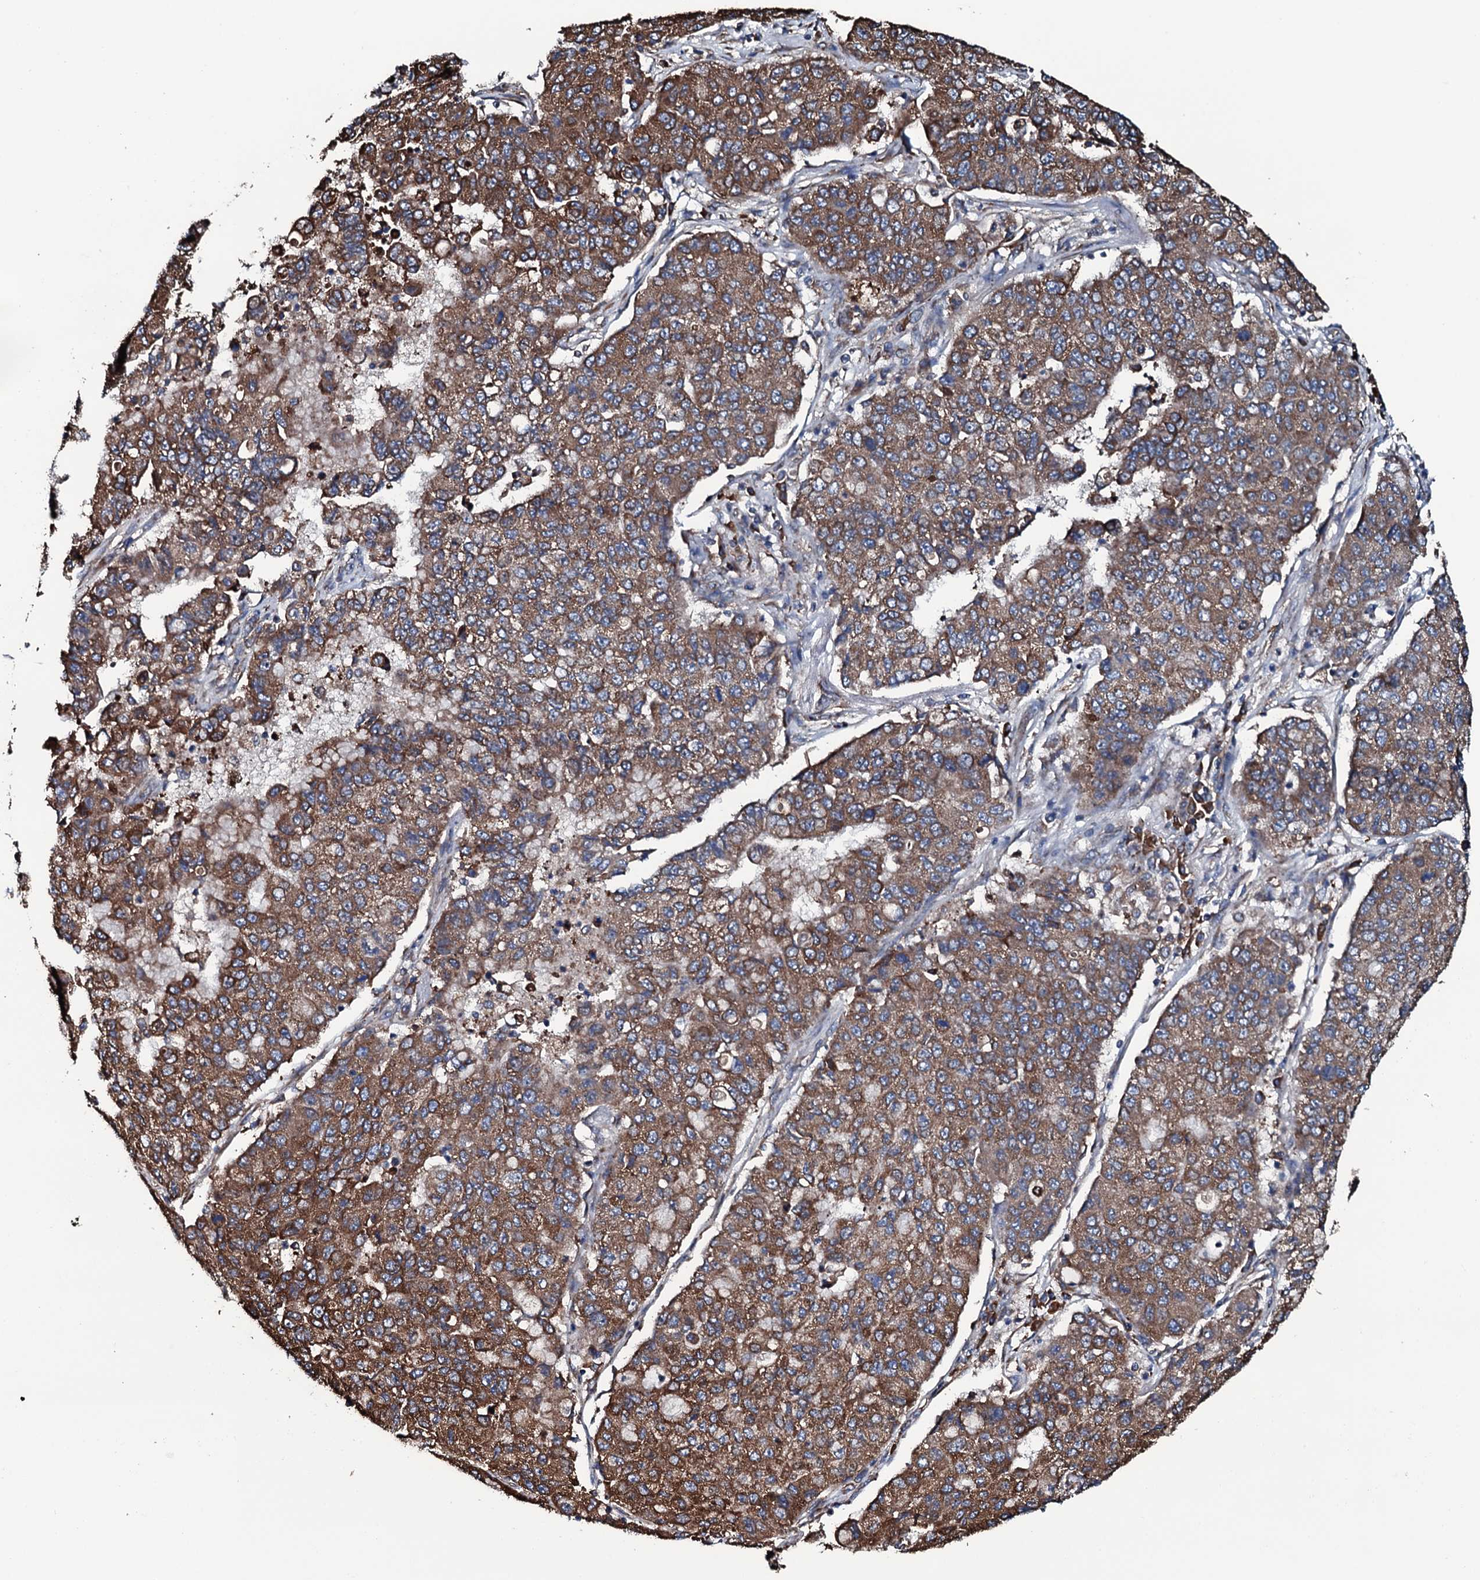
{"staining": {"intensity": "moderate", "quantity": ">75%", "location": "cytoplasmic/membranous"}, "tissue": "lung cancer", "cell_type": "Tumor cells", "image_type": "cancer", "snomed": [{"axis": "morphology", "description": "Squamous cell carcinoma, NOS"}, {"axis": "topography", "description": "Lung"}], "caption": "IHC (DAB) staining of lung cancer (squamous cell carcinoma) shows moderate cytoplasmic/membranous protein expression in approximately >75% of tumor cells. (DAB IHC, brown staining for protein, blue staining for nuclei).", "gene": "RAB12", "patient": {"sex": "male", "age": 74}}